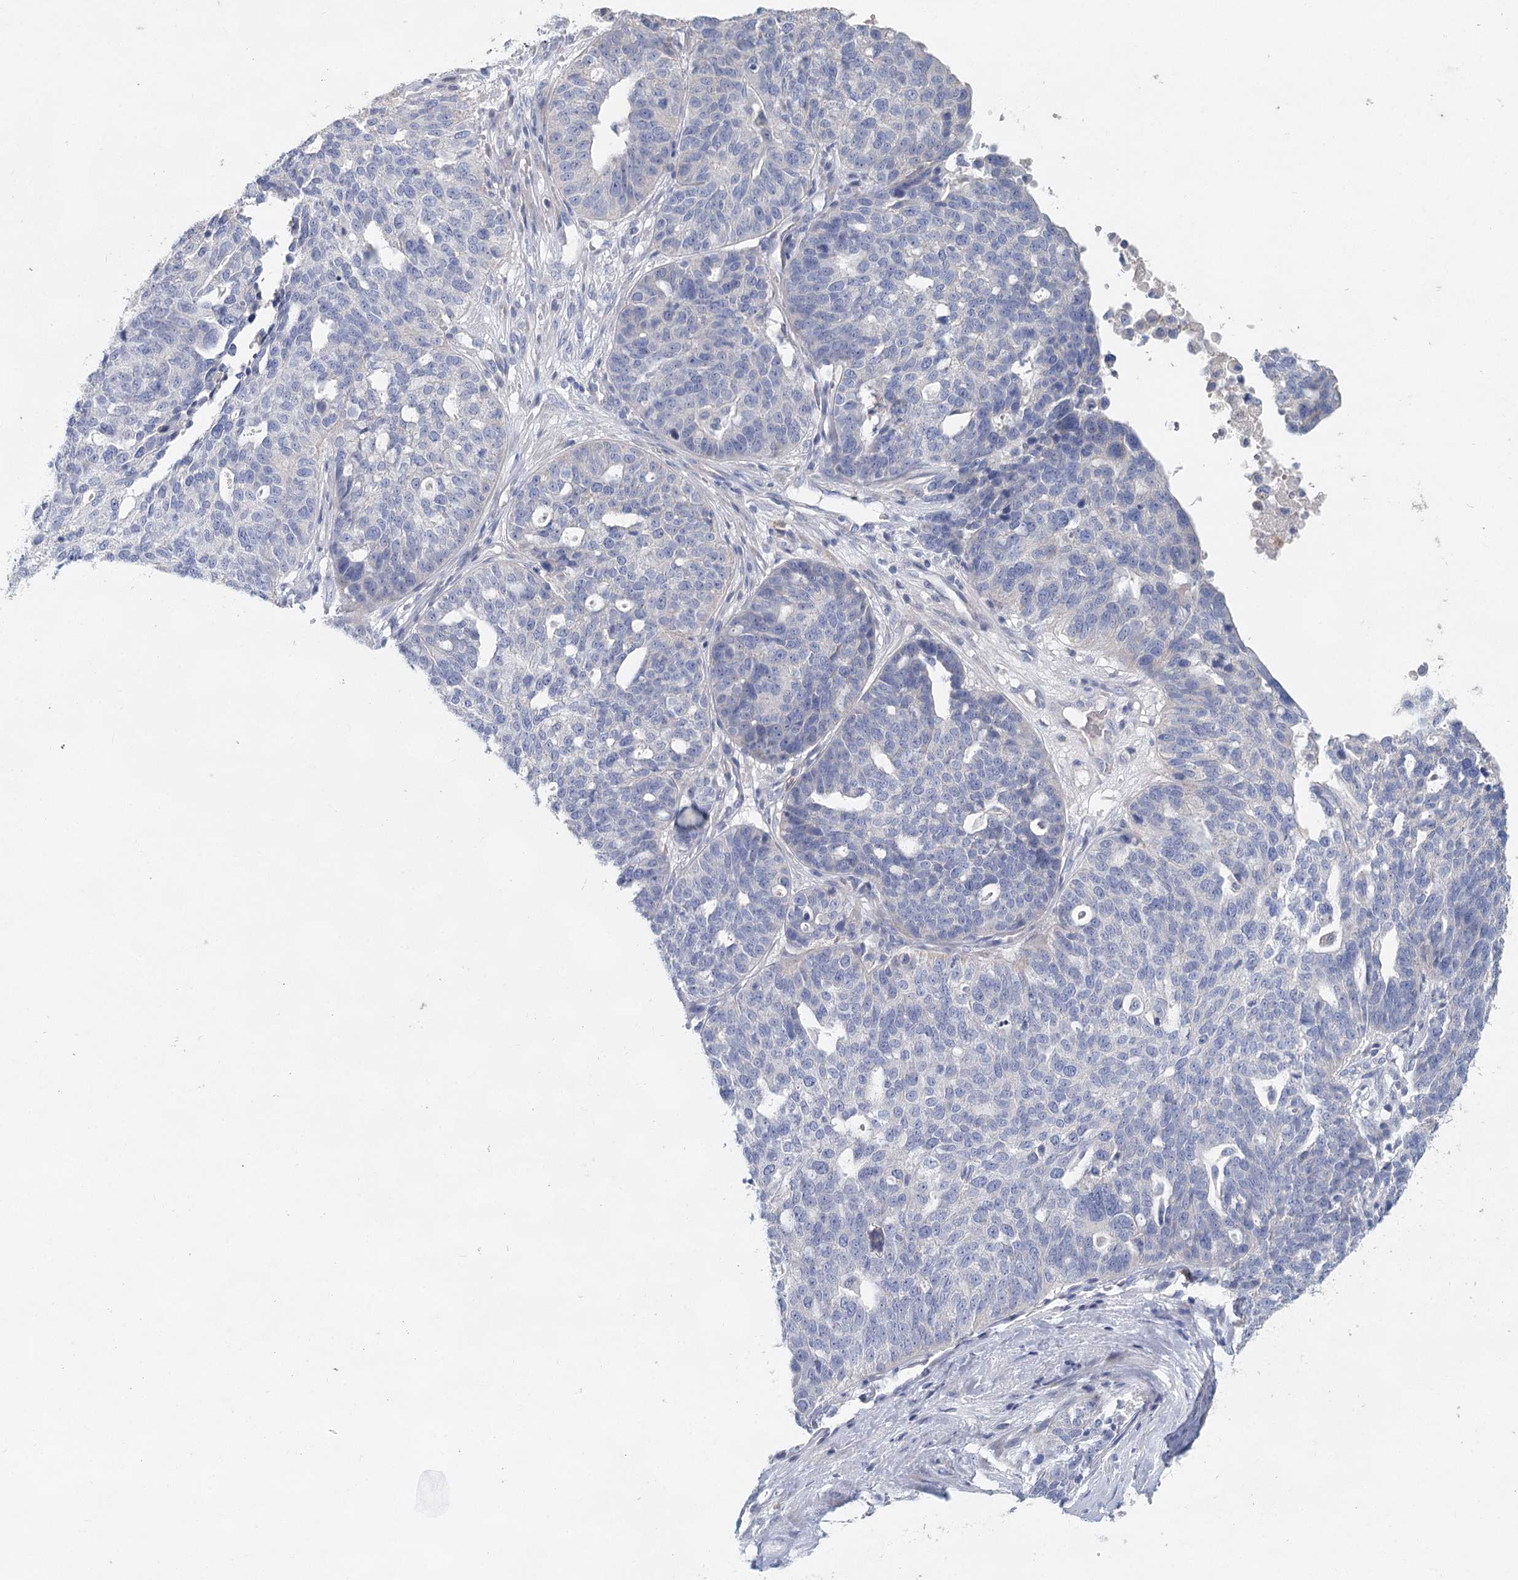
{"staining": {"intensity": "negative", "quantity": "none", "location": "none"}, "tissue": "ovarian cancer", "cell_type": "Tumor cells", "image_type": "cancer", "snomed": [{"axis": "morphology", "description": "Cystadenocarcinoma, serous, NOS"}, {"axis": "topography", "description": "Ovary"}], "caption": "DAB (3,3'-diaminobenzidine) immunohistochemical staining of serous cystadenocarcinoma (ovarian) reveals no significant expression in tumor cells.", "gene": "MYL6B", "patient": {"sex": "female", "age": 59}}